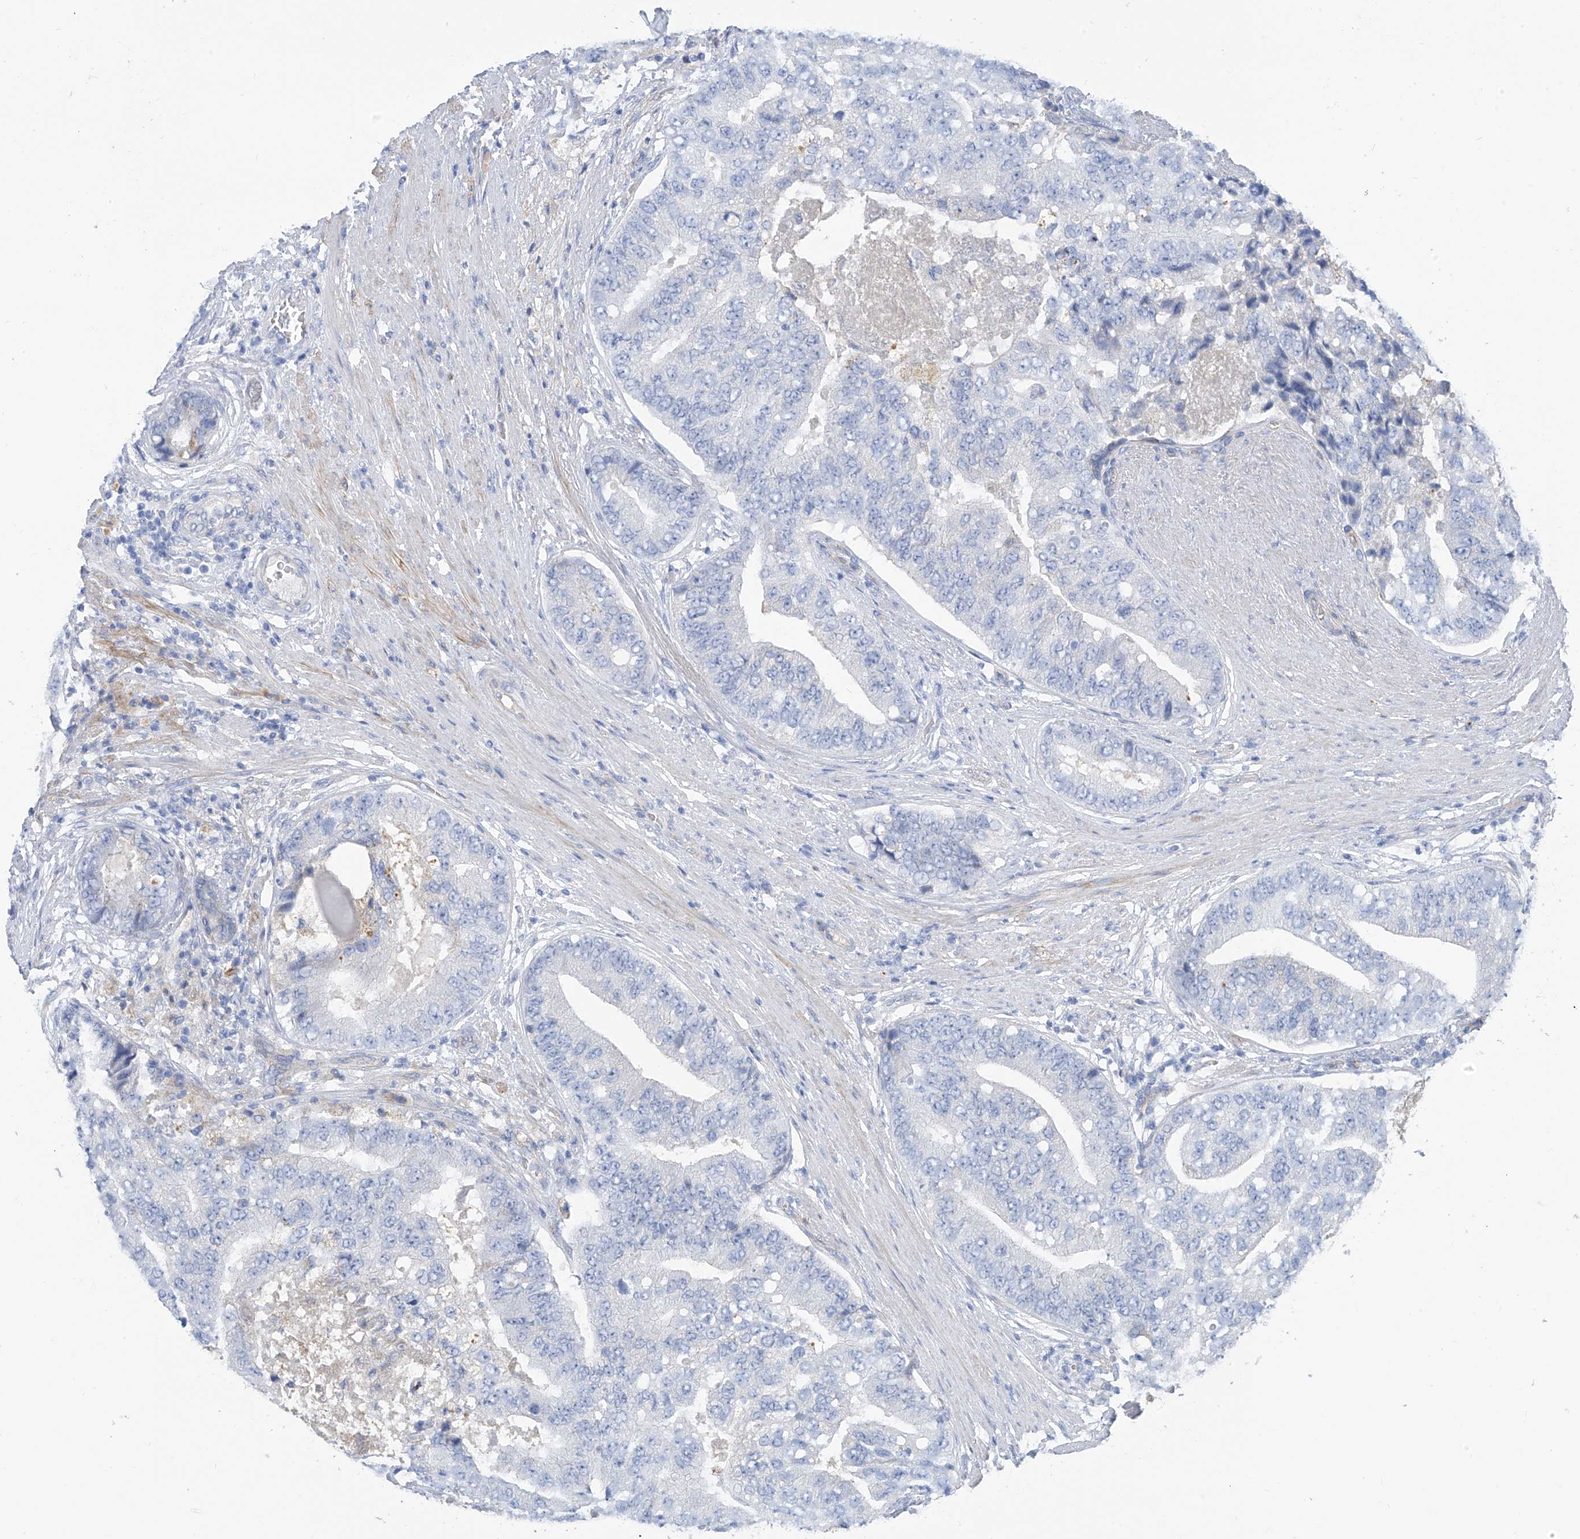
{"staining": {"intensity": "negative", "quantity": "none", "location": "none"}, "tissue": "prostate cancer", "cell_type": "Tumor cells", "image_type": "cancer", "snomed": [{"axis": "morphology", "description": "Adenocarcinoma, High grade"}, {"axis": "topography", "description": "Prostate"}], "caption": "IHC photomicrograph of prostate cancer stained for a protein (brown), which shows no staining in tumor cells. (DAB immunohistochemistry visualized using brightfield microscopy, high magnification).", "gene": "ITGA9", "patient": {"sex": "male", "age": 70}}